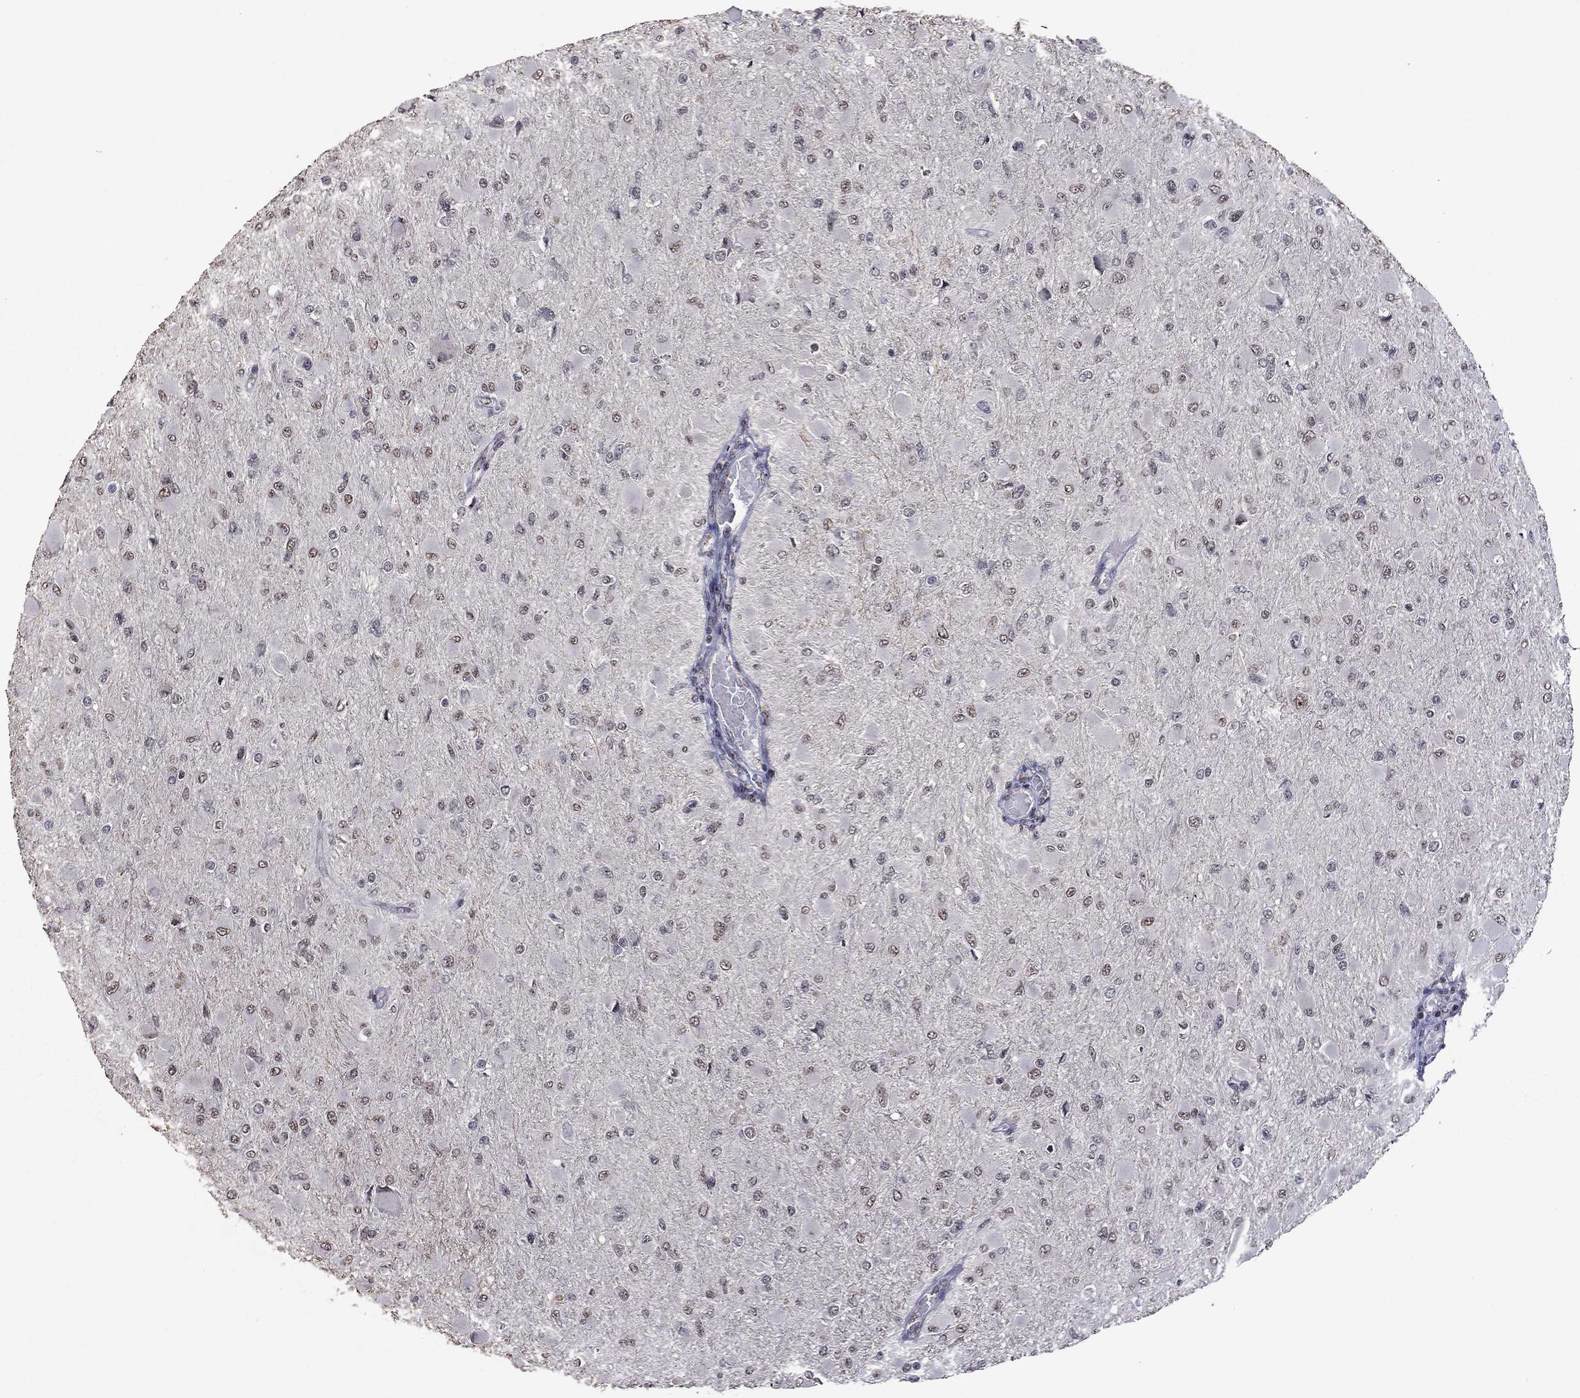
{"staining": {"intensity": "weak", "quantity": ">75%", "location": "nuclear"}, "tissue": "glioma", "cell_type": "Tumor cells", "image_type": "cancer", "snomed": [{"axis": "morphology", "description": "Glioma, malignant, High grade"}, {"axis": "topography", "description": "Cerebral cortex"}], "caption": "Protein staining of high-grade glioma (malignant) tissue exhibits weak nuclear staining in approximately >75% of tumor cells. The staining is performed using DAB (3,3'-diaminobenzidine) brown chromogen to label protein expression. The nuclei are counter-stained blue using hematoxylin.", "gene": "SPOUT1", "patient": {"sex": "female", "age": 36}}